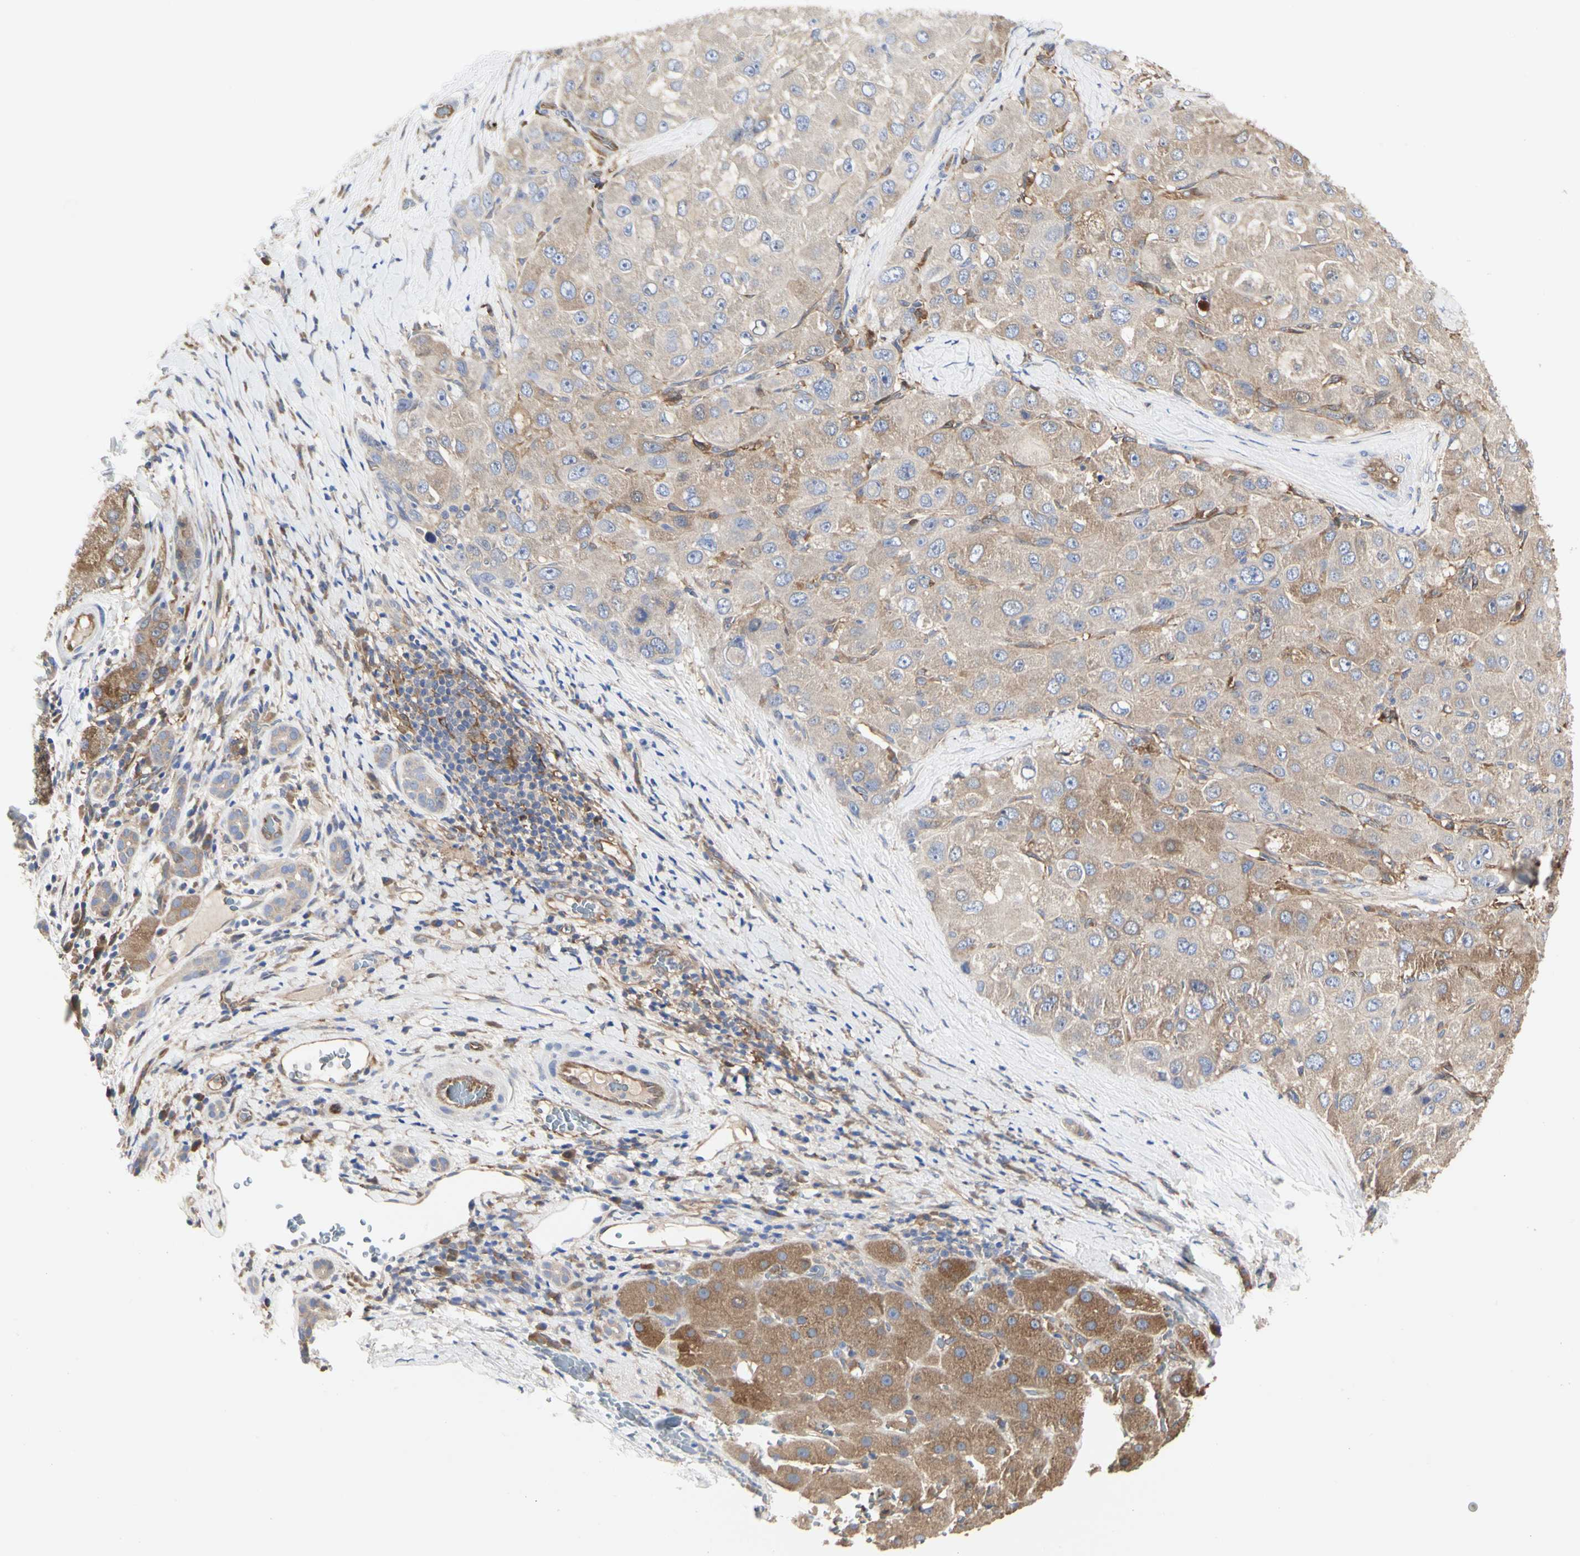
{"staining": {"intensity": "moderate", "quantity": ">75%", "location": "cytoplasmic/membranous"}, "tissue": "liver cancer", "cell_type": "Tumor cells", "image_type": "cancer", "snomed": [{"axis": "morphology", "description": "Carcinoma, Hepatocellular, NOS"}, {"axis": "topography", "description": "Liver"}], "caption": "Immunohistochemical staining of liver cancer (hepatocellular carcinoma) displays moderate cytoplasmic/membranous protein staining in about >75% of tumor cells.", "gene": "C3orf52", "patient": {"sex": "male", "age": 80}}